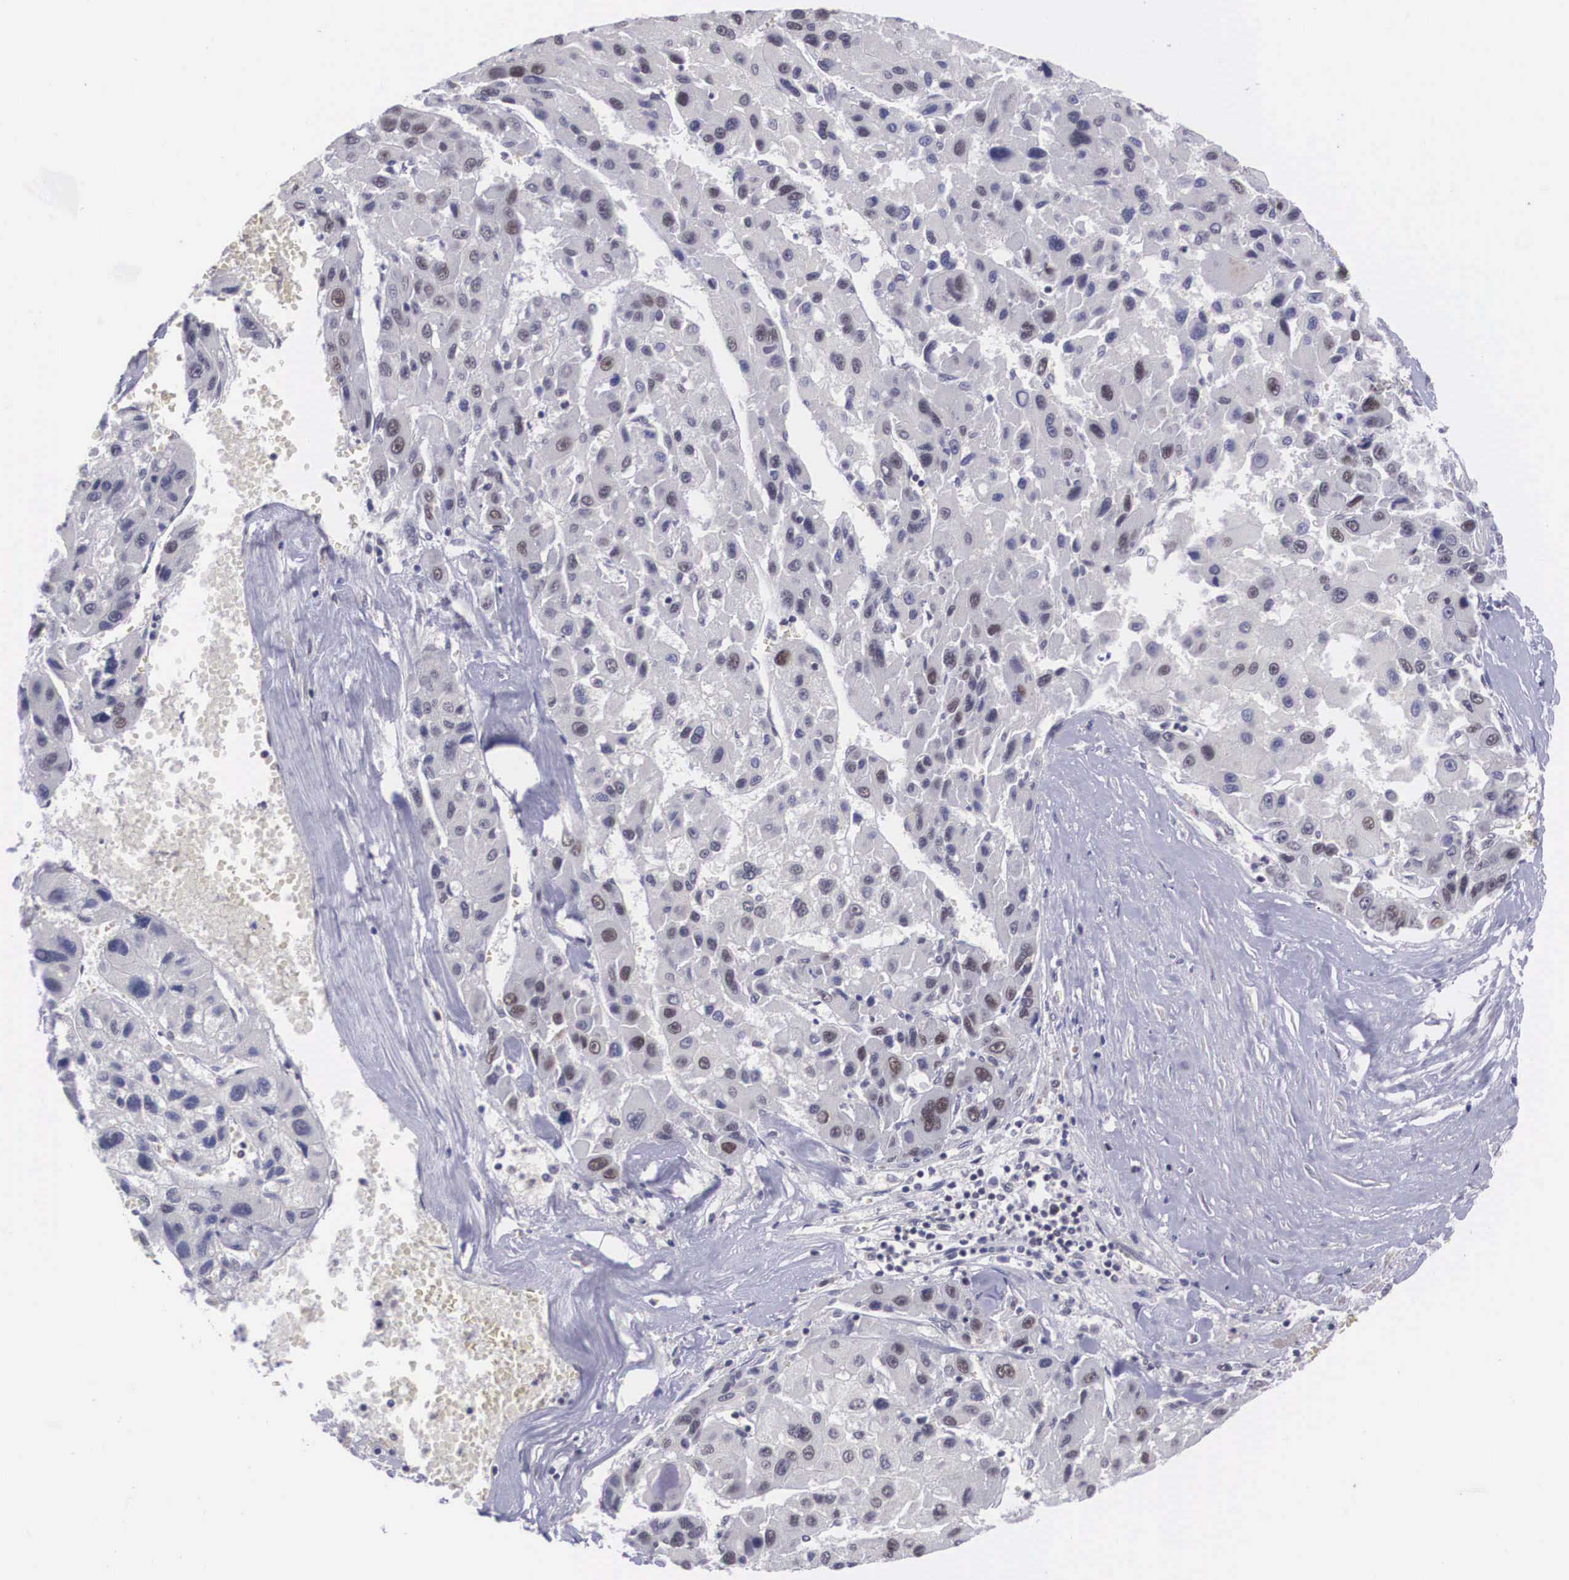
{"staining": {"intensity": "moderate", "quantity": "<25%", "location": "nuclear"}, "tissue": "liver cancer", "cell_type": "Tumor cells", "image_type": "cancer", "snomed": [{"axis": "morphology", "description": "Carcinoma, Hepatocellular, NOS"}, {"axis": "topography", "description": "Liver"}], "caption": "About <25% of tumor cells in human liver cancer show moderate nuclear protein expression as visualized by brown immunohistochemical staining.", "gene": "ZNF275", "patient": {"sex": "male", "age": 64}}